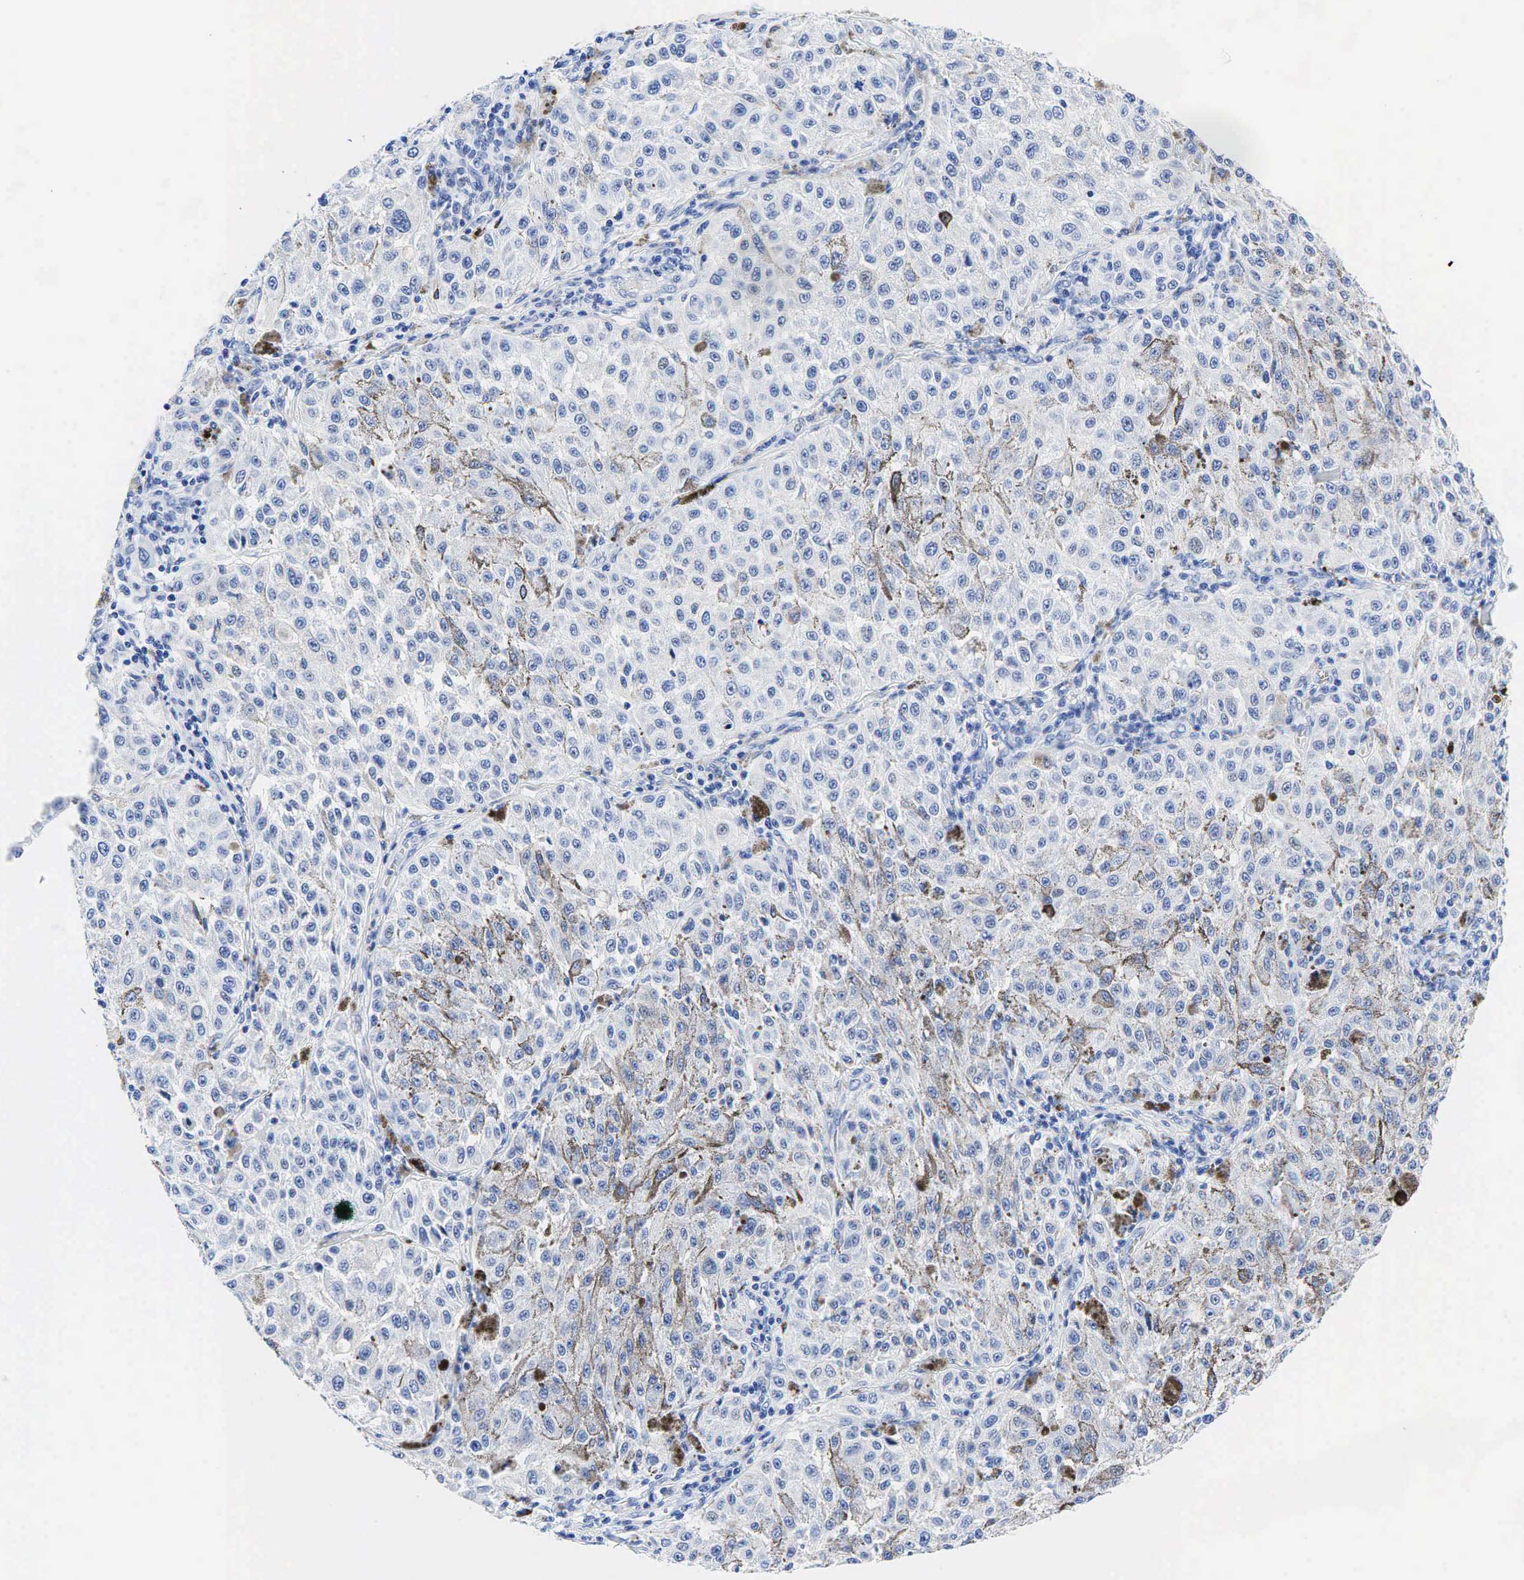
{"staining": {"intensity": "negative", "quantity": "none", "location": "none"}, "tissue": "melanoma", "cell_type": "Tumor cells", "image_type": "cancer", "snomed": [{"axis": "morphology", "description": "Malignant melanoma, NOS"}, {"axis": "topography", "description": "Skin"}], "caption": "A micrograph of malignant melanoma stained for a protein exhibits no brown staining in tumor cells.", "gene": "KRT18", "patient": {"sex": "female", "age": 64}}